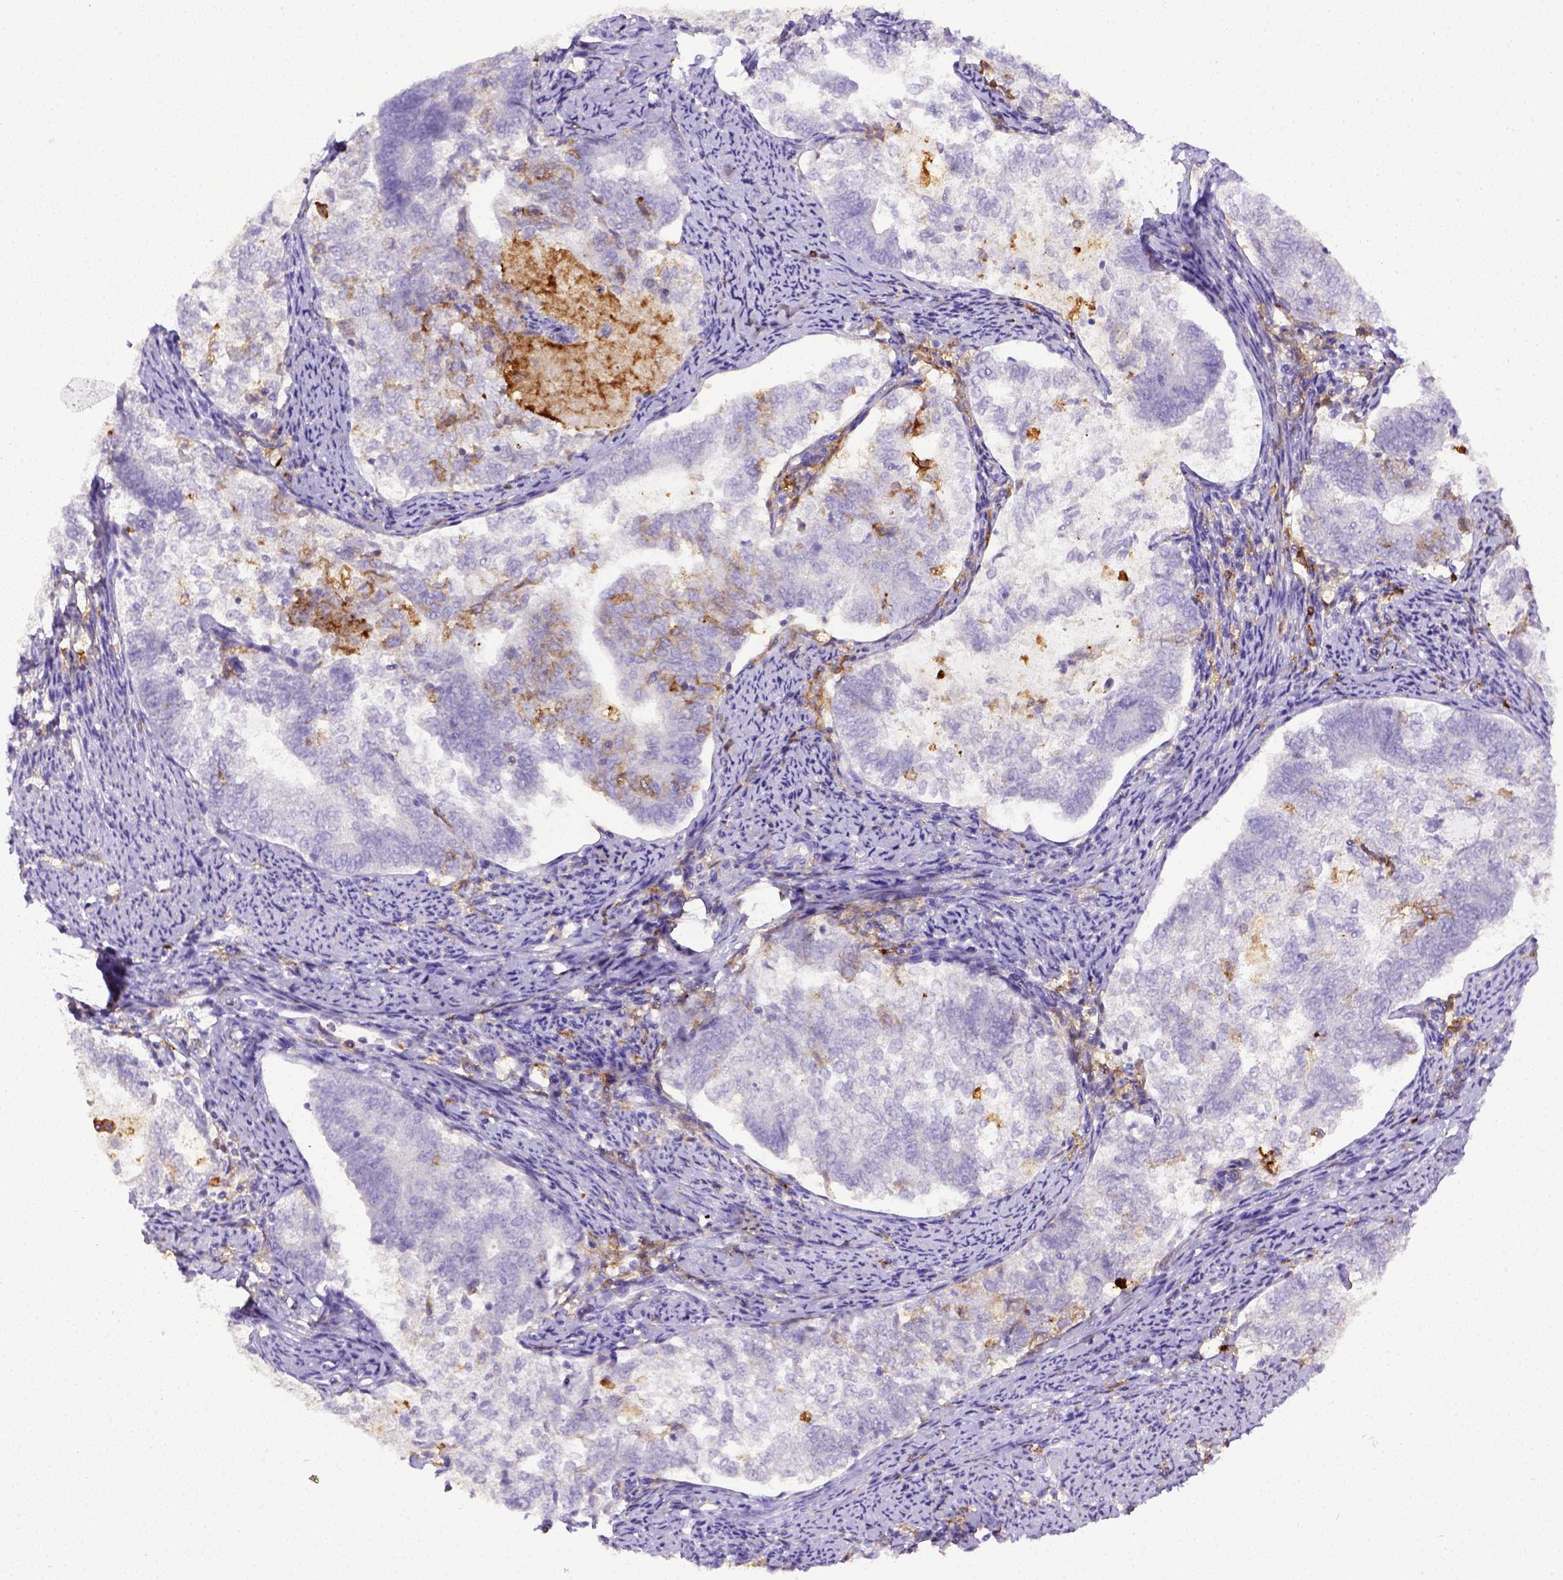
{"staining": {"intensity": "negative", "quantity": "none", "location": "none"}, "tissue": "endometrial cancer", "cell_type": "Tumor cells", "image_type": "cancer", "snomed": [{"axis": "morphology", "description": "Adenocarcinoma, NOS"}, {"axis": "topography", "description": "Endometrium"}], "caption": "Immunohistochemical staining of adenocarcinoma (endometrial) demonstrates no significant staining in tumor cells. (Brightfield microscopy of DAB immunohistochemistry at high magnification).", "gene": "ITGAM", "patient": {"sex": "female", "age": 65}}